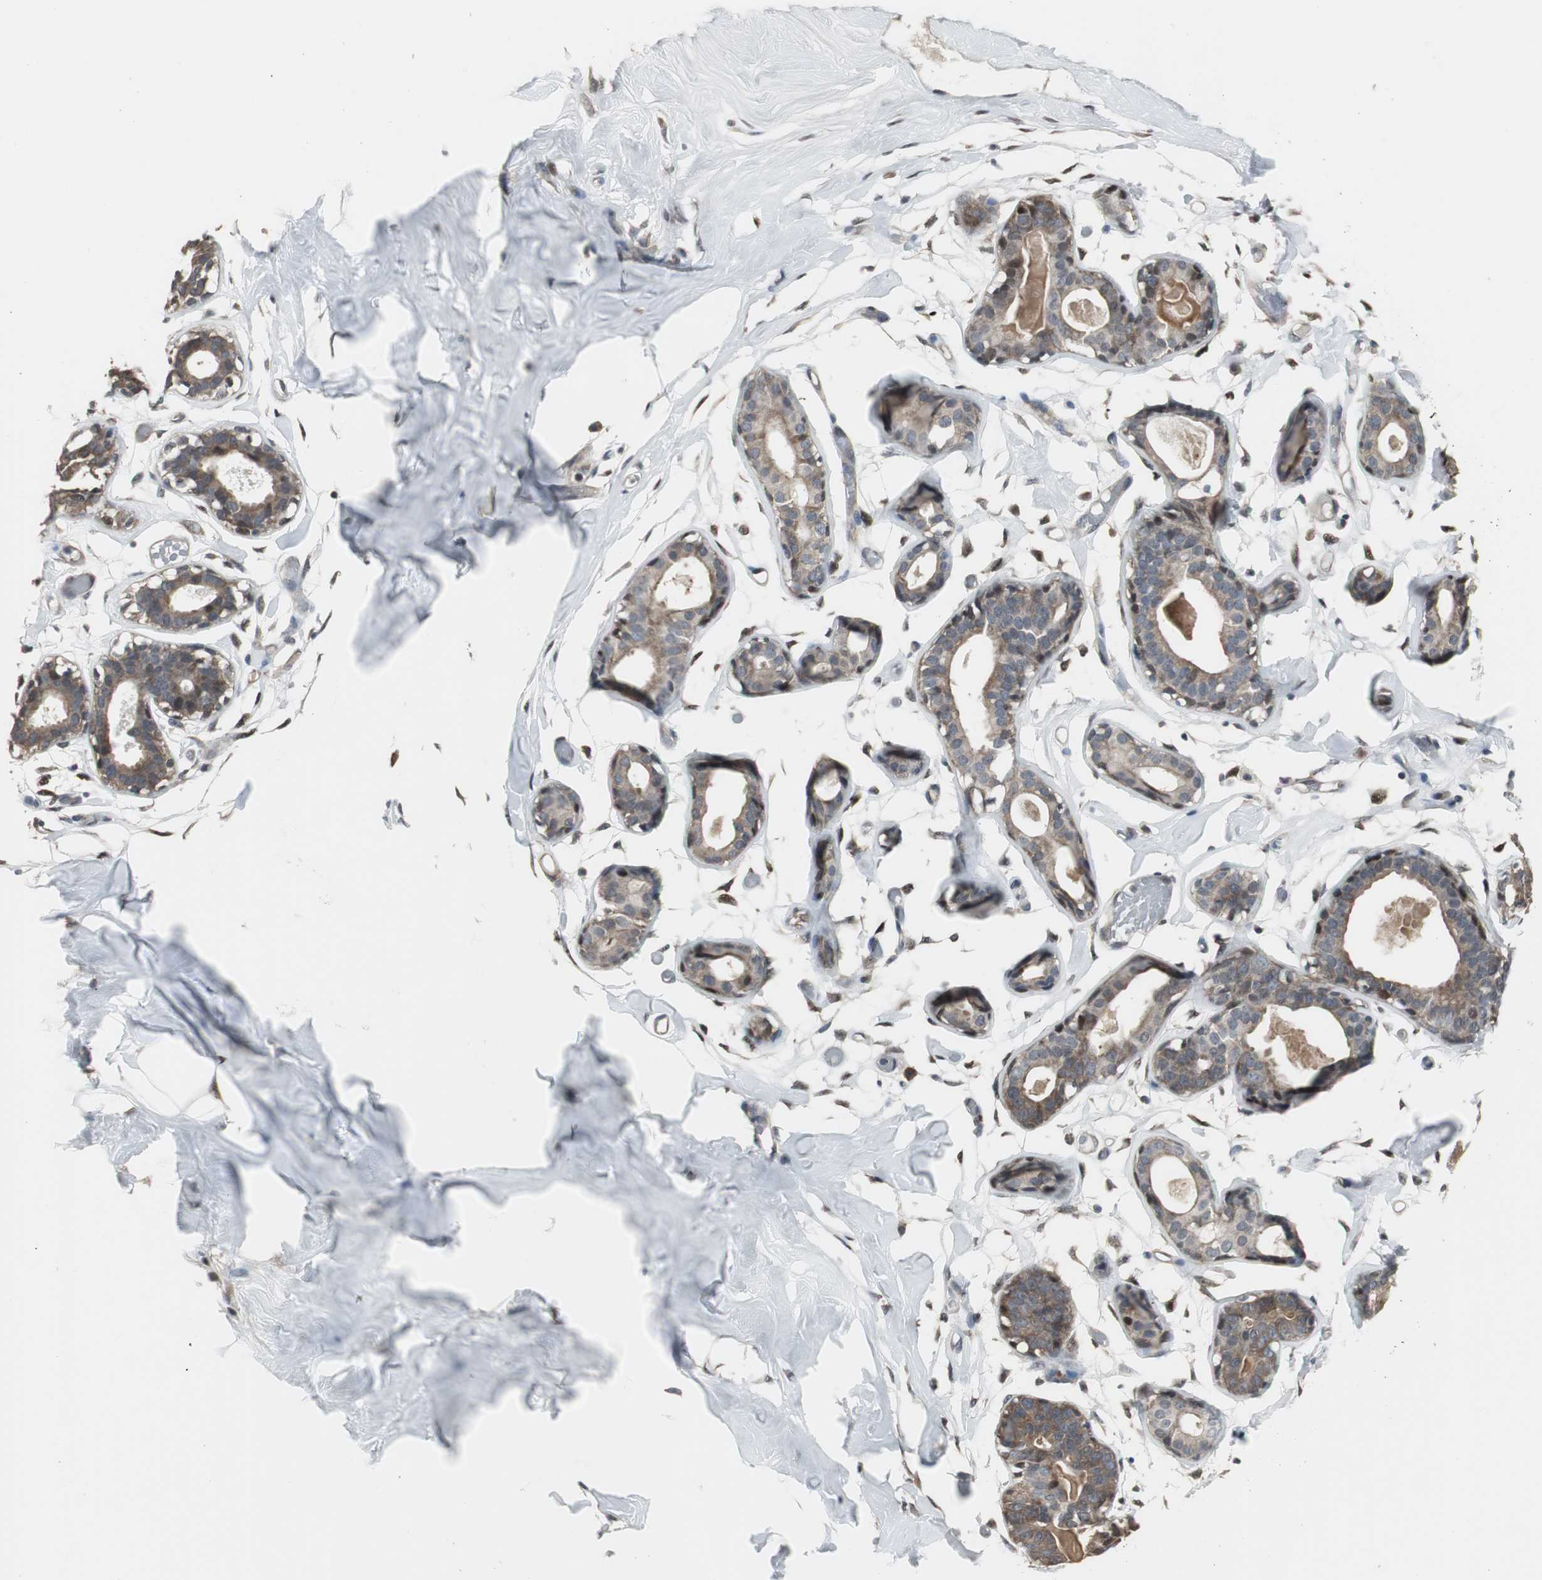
{"staining": {"intensity": "negative", "quantity": "none", "location": "none"}, "tissue": "breast", "cell_type": "Adipocytes", "image_type": "normal", "snomed": [{"axis": "morphology", "description": "Normal tissue, NOS"}, {"axis": "topography", "description": "Breast"}, {"axis": "topography", "description": "Soft tissue"}], "caption": "DAB immunohistochemical staining of benign breast reveals no significant staining in adipocytes.", "gene": "PFDN1", "patient": {"sex": "female", "age": 25}}